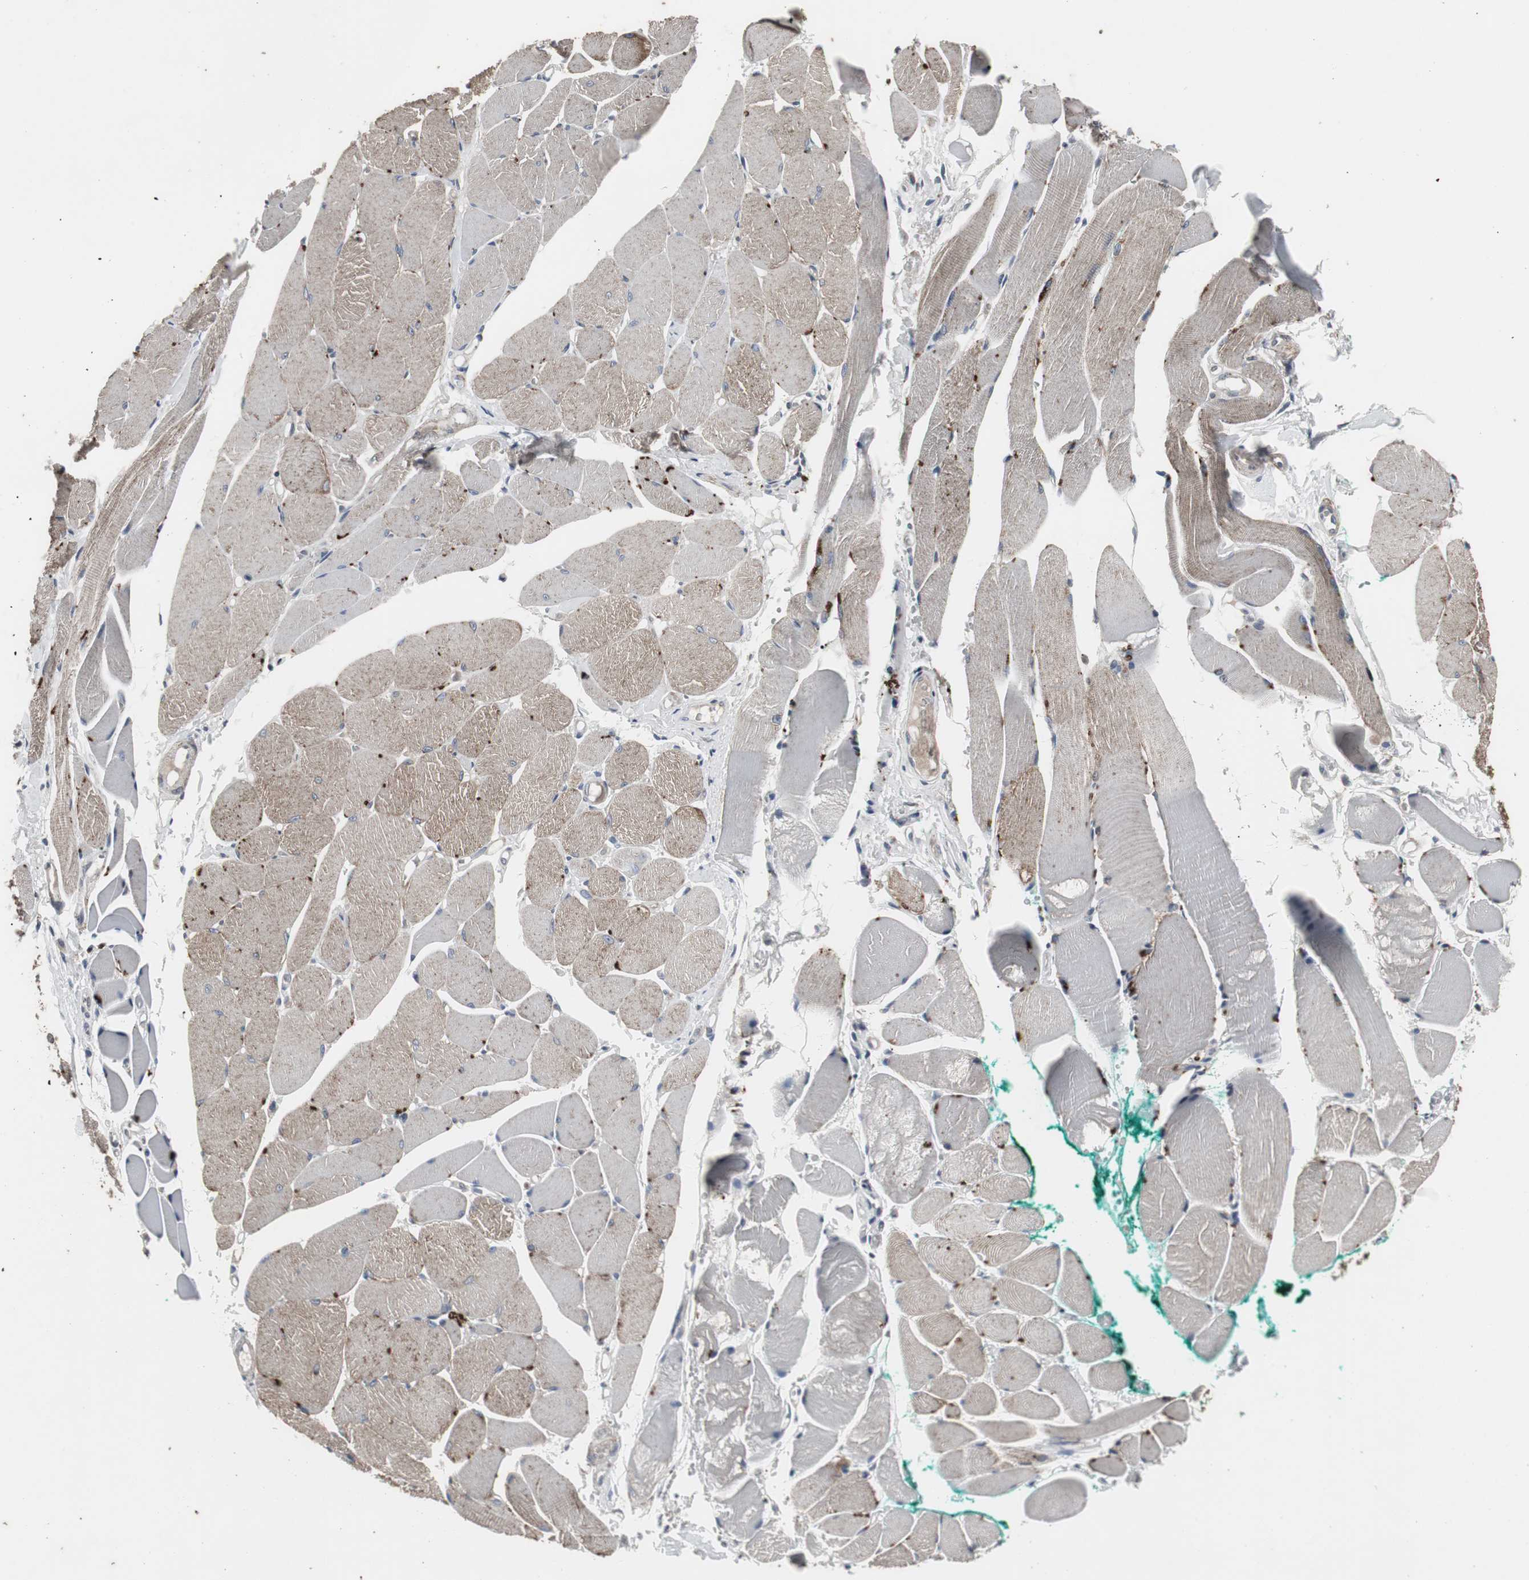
{"staining": {"intensity": "moderate", "quantity": "25%-75%", "location": "cytoplasmic/membranous"}, "tissue": "skeletal muscle", "cell_type": "Myocytes", "image_type": "normal", "snomed": [{"axis": "morphology", "description": "Normal tissue, NOS"}, {"axis": "topography", "description": "Skeletal muscle"}, {"axis": "topography", "description": "Peripheral nerve tissue"}], "caption": "Immunohistochemical staining of benign skeletal muscle shows 25%-75% levels of moderate cytoplasmic/membranous protein staining in about 25%-75% of myocytes.", "gene": "ACAA1", "patient": {"sex": "female", "age": 84}}